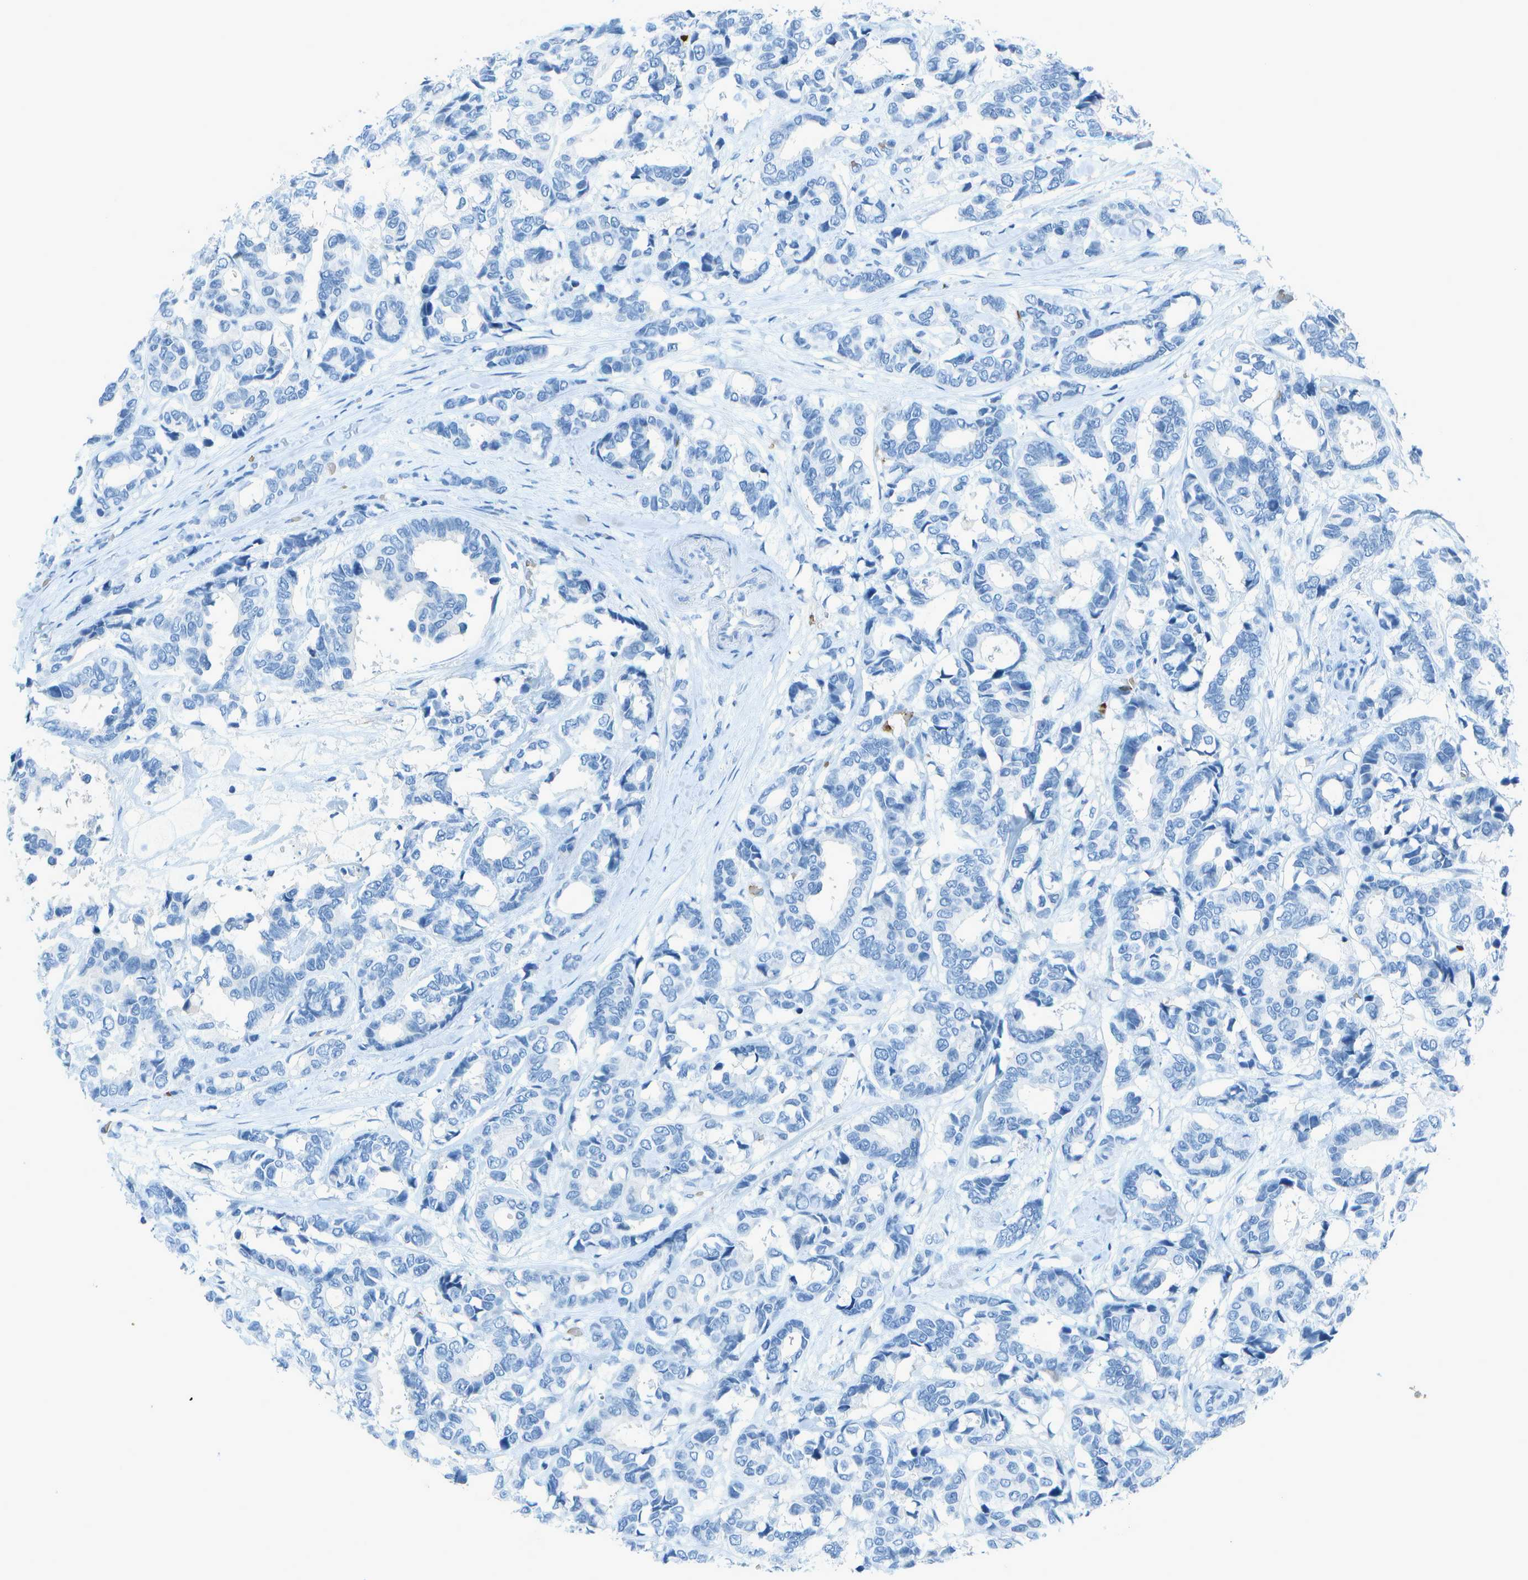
{"staining": {"intensity": "negative", "quantity": "none", "location": "none"}, "tissue": "breast cancer", "cell_type": "Tumor cells", "image_type": "cancer", "snomed": [{"axis": "morphology", "description": "Duct carcinoma"}, {"axis": "topography", "description": "Breast"}], "caption": "Protein analysis of breast cancer displays no significant positivity in tumor cells. (IHC, brightfield microscopy, high magnification).", "gene": "ASL", "patient": {"sex": "female", "age": 87}}